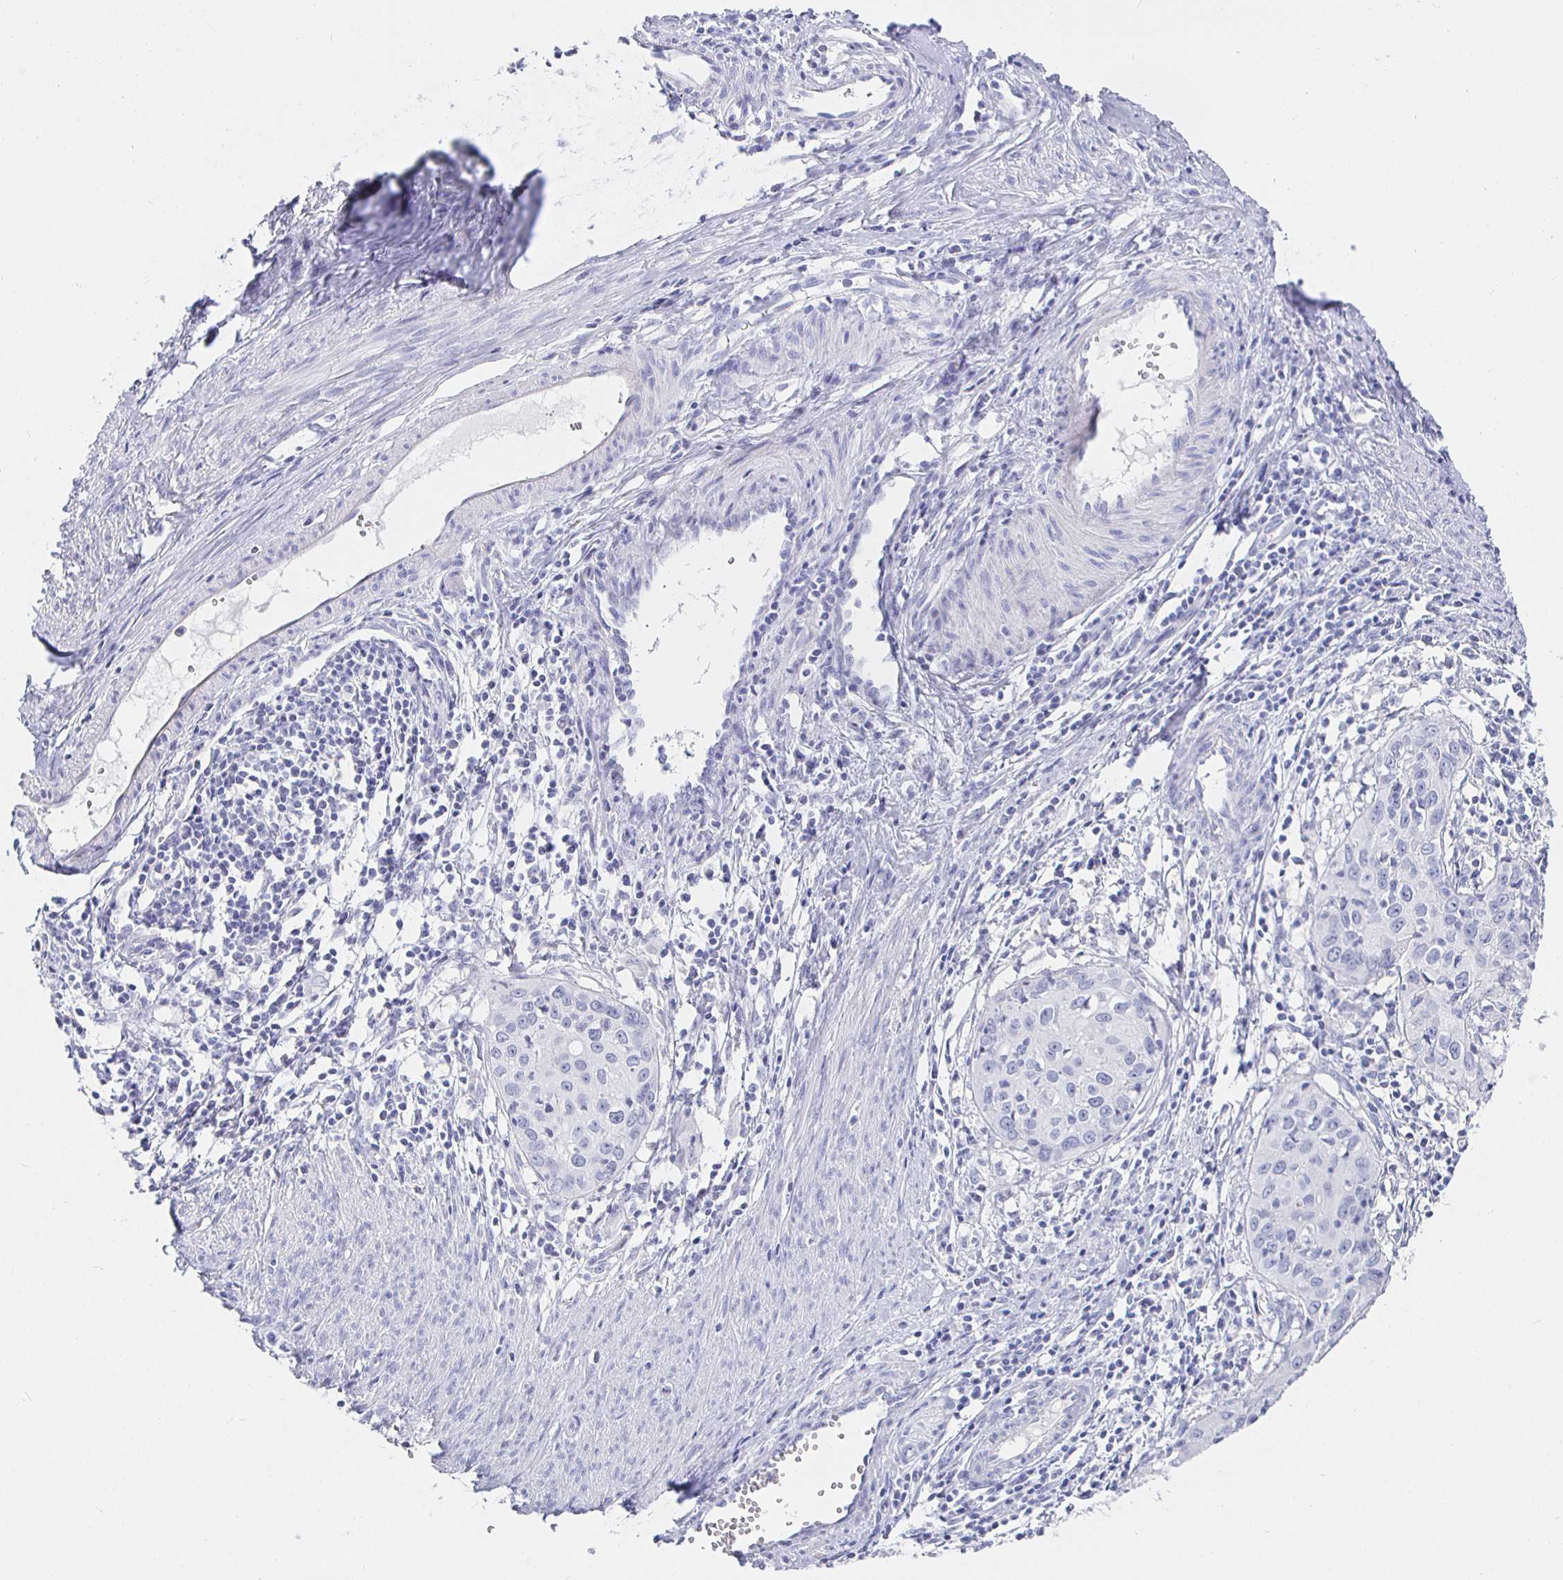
{"staining": {"intensity": "negative", "quantity": "none", "location": "none"}, "tissue": "cervical cancer", "cell_type": "Tumor cells", "image_type": "cancer", "snomed": [{"axis": "morphology", "description": "Squamous cell carcinoma, NOS"}, {"axis": "topography", "description": "Cervix"}], "caption": "Immunohistochemistry histopathology image of human cervical cancer (squamous cell carcinoma) stained for a protein (brown), which displays no staining in tumor cells.", "gene": "CR2", "patient": {"sex": "female", "age": 40}}